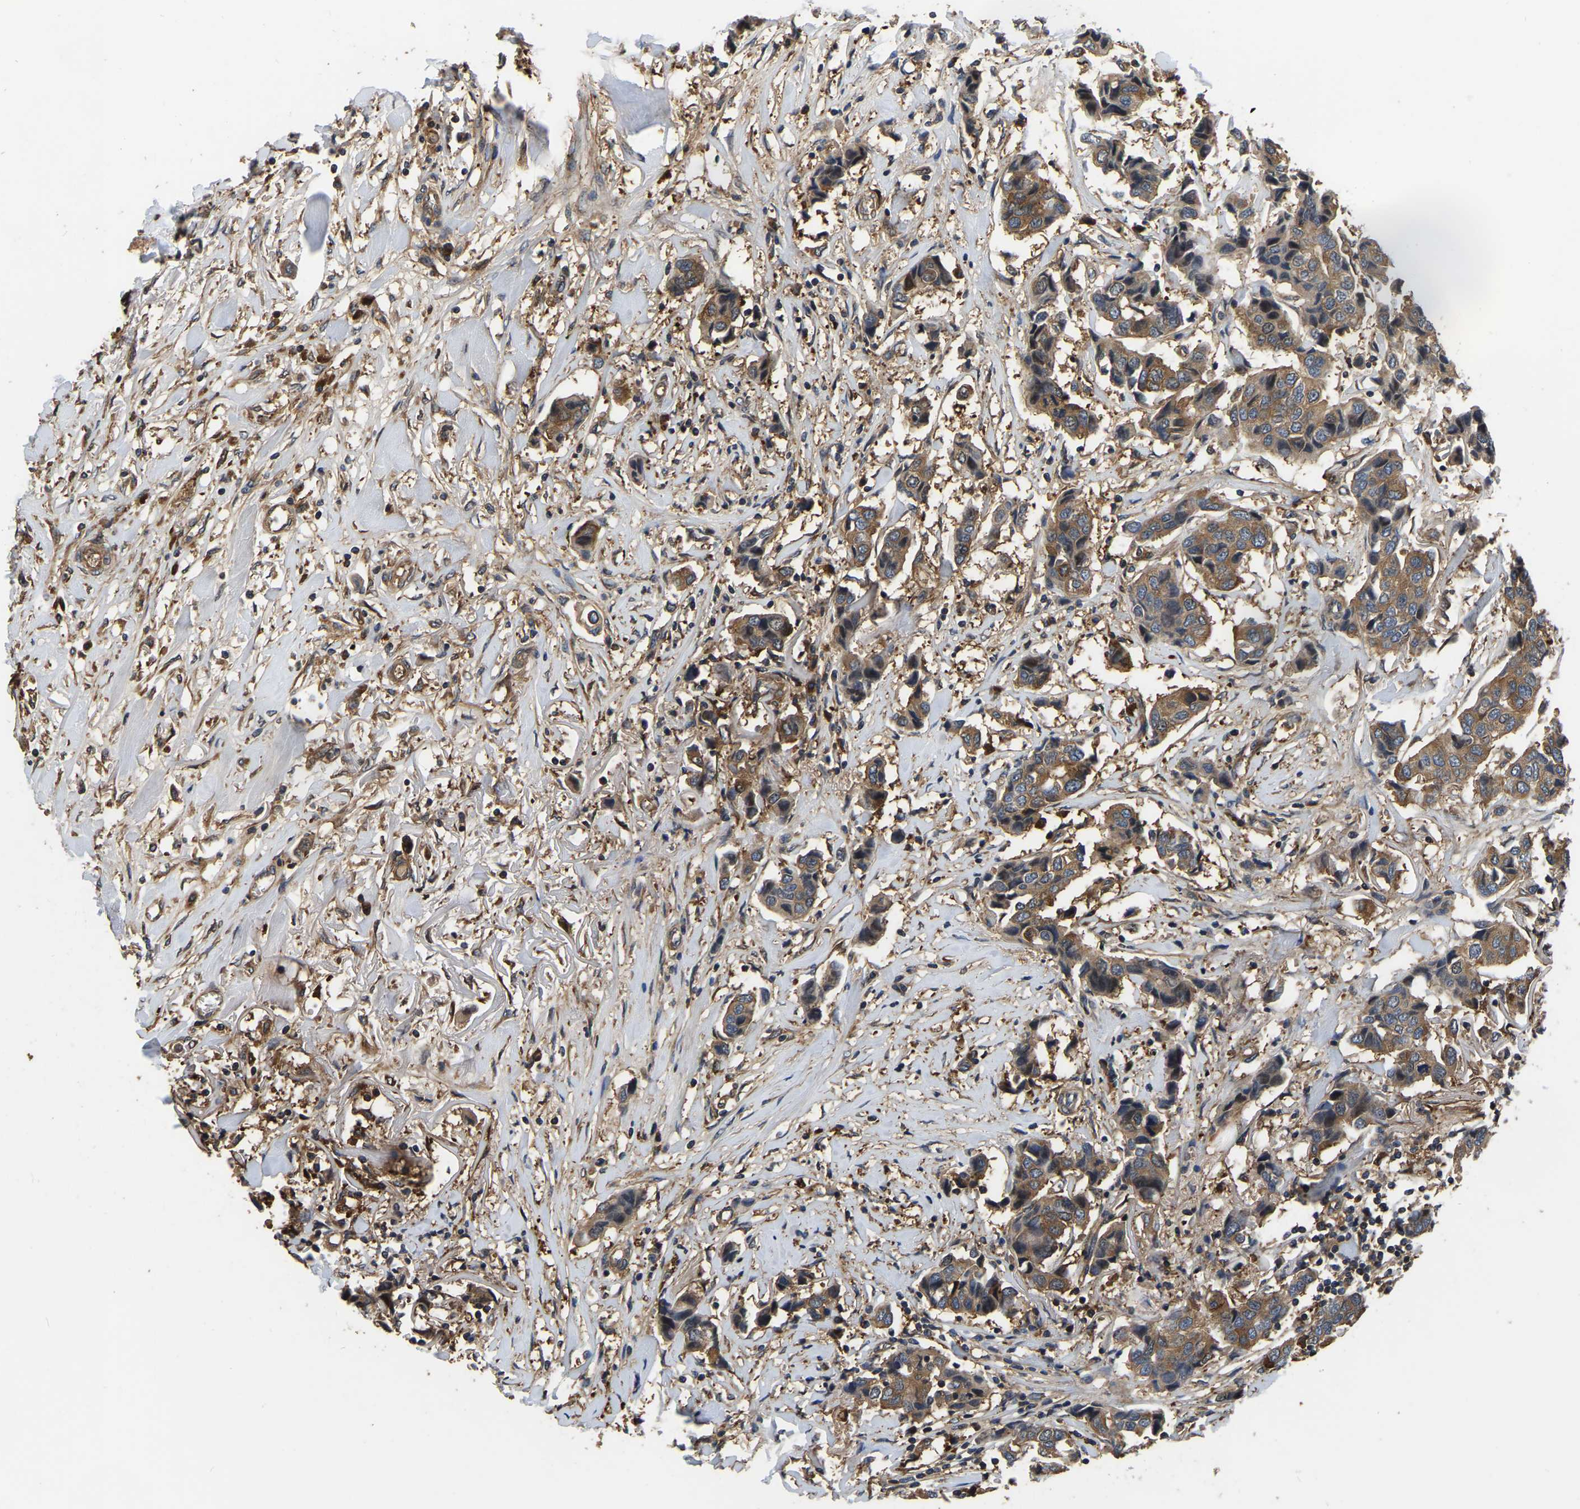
{"staining": {"intensity": "moderate", "quantity": ">75%", "location": "cytoplasmic/membranous"}, "tissue": "breast cancer", "cell_type": "Tumor cells", "image_type": "cancer", "snomed": [{"axis": "morphology", "description": "Duct carcinoma"}, {"axis": "topography", "description": "Breast"}], "caption": "Protein analysis of breast intraductal carcinoma tissue reveals moderate cytoplasmic/membranous expression in about >75% of tumor cells.", "gene": "GARS1", "patient": {"sex": "female", "age": 80}}